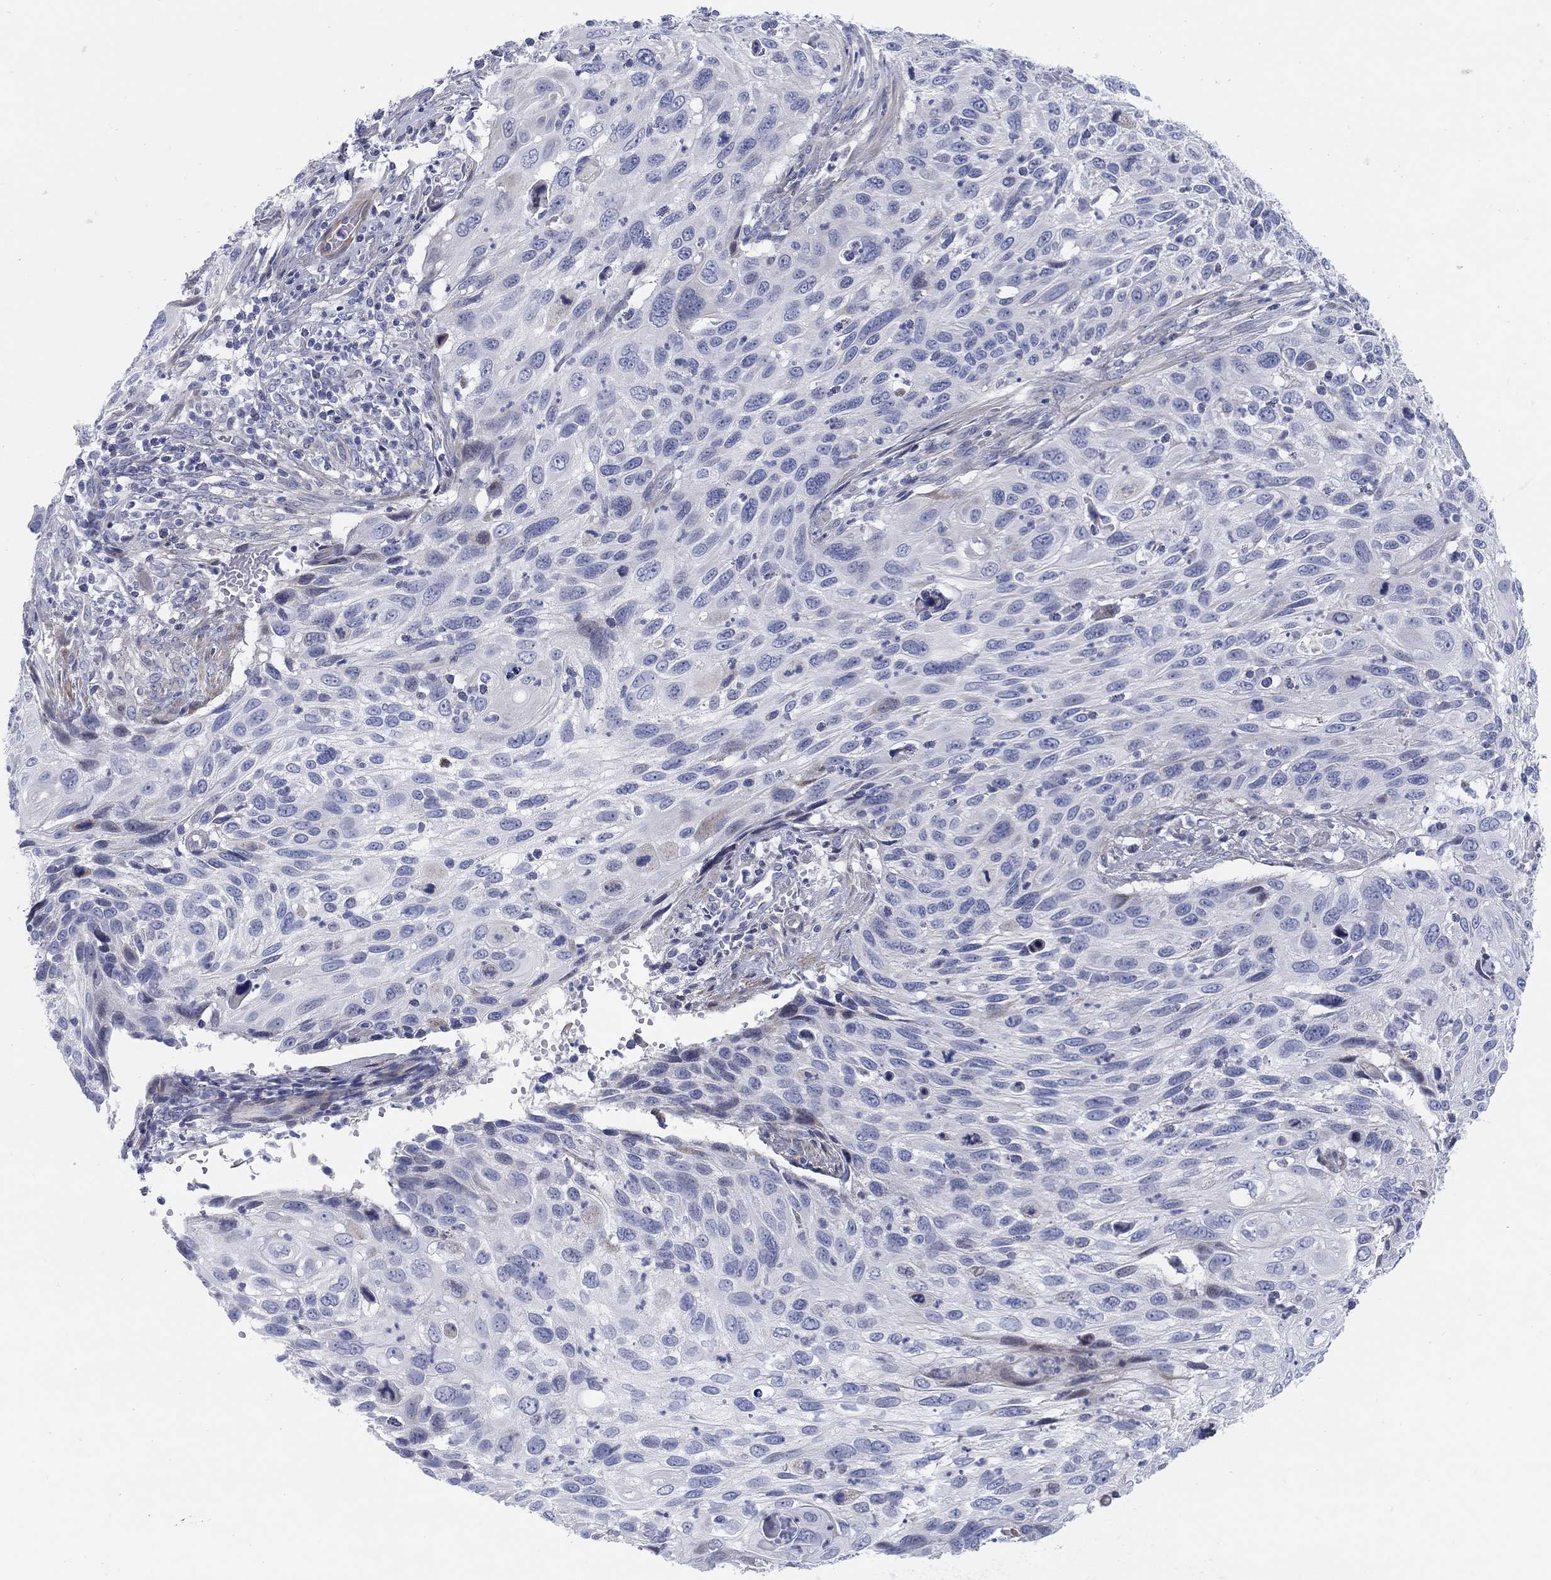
{"staining": {"intensity": "negative", "quantity": "none", "location": "none"}, "tissue": "cervical cancer", "cell_type": "Tumor cells", "image_type": "cancer", "snomed": [{"axis": "morphology", "description": "Squamous cell carcinoma, NOS"}, {"axis": "topography", "description": "Cervix"}], "caption": "Cervical squamous cell carcinoma was stained to show a protein in brown. There is no significant expression in tumor cells. The staining was performed using DAB (3,3'-diaminobenzidine) to visualize the protein expression in brown, while the nuclei were stained in blue with hematoxylin (Magnification: 20x).", "gene": "HEATR4", "patient": {"sex": "female", "age": 70}}